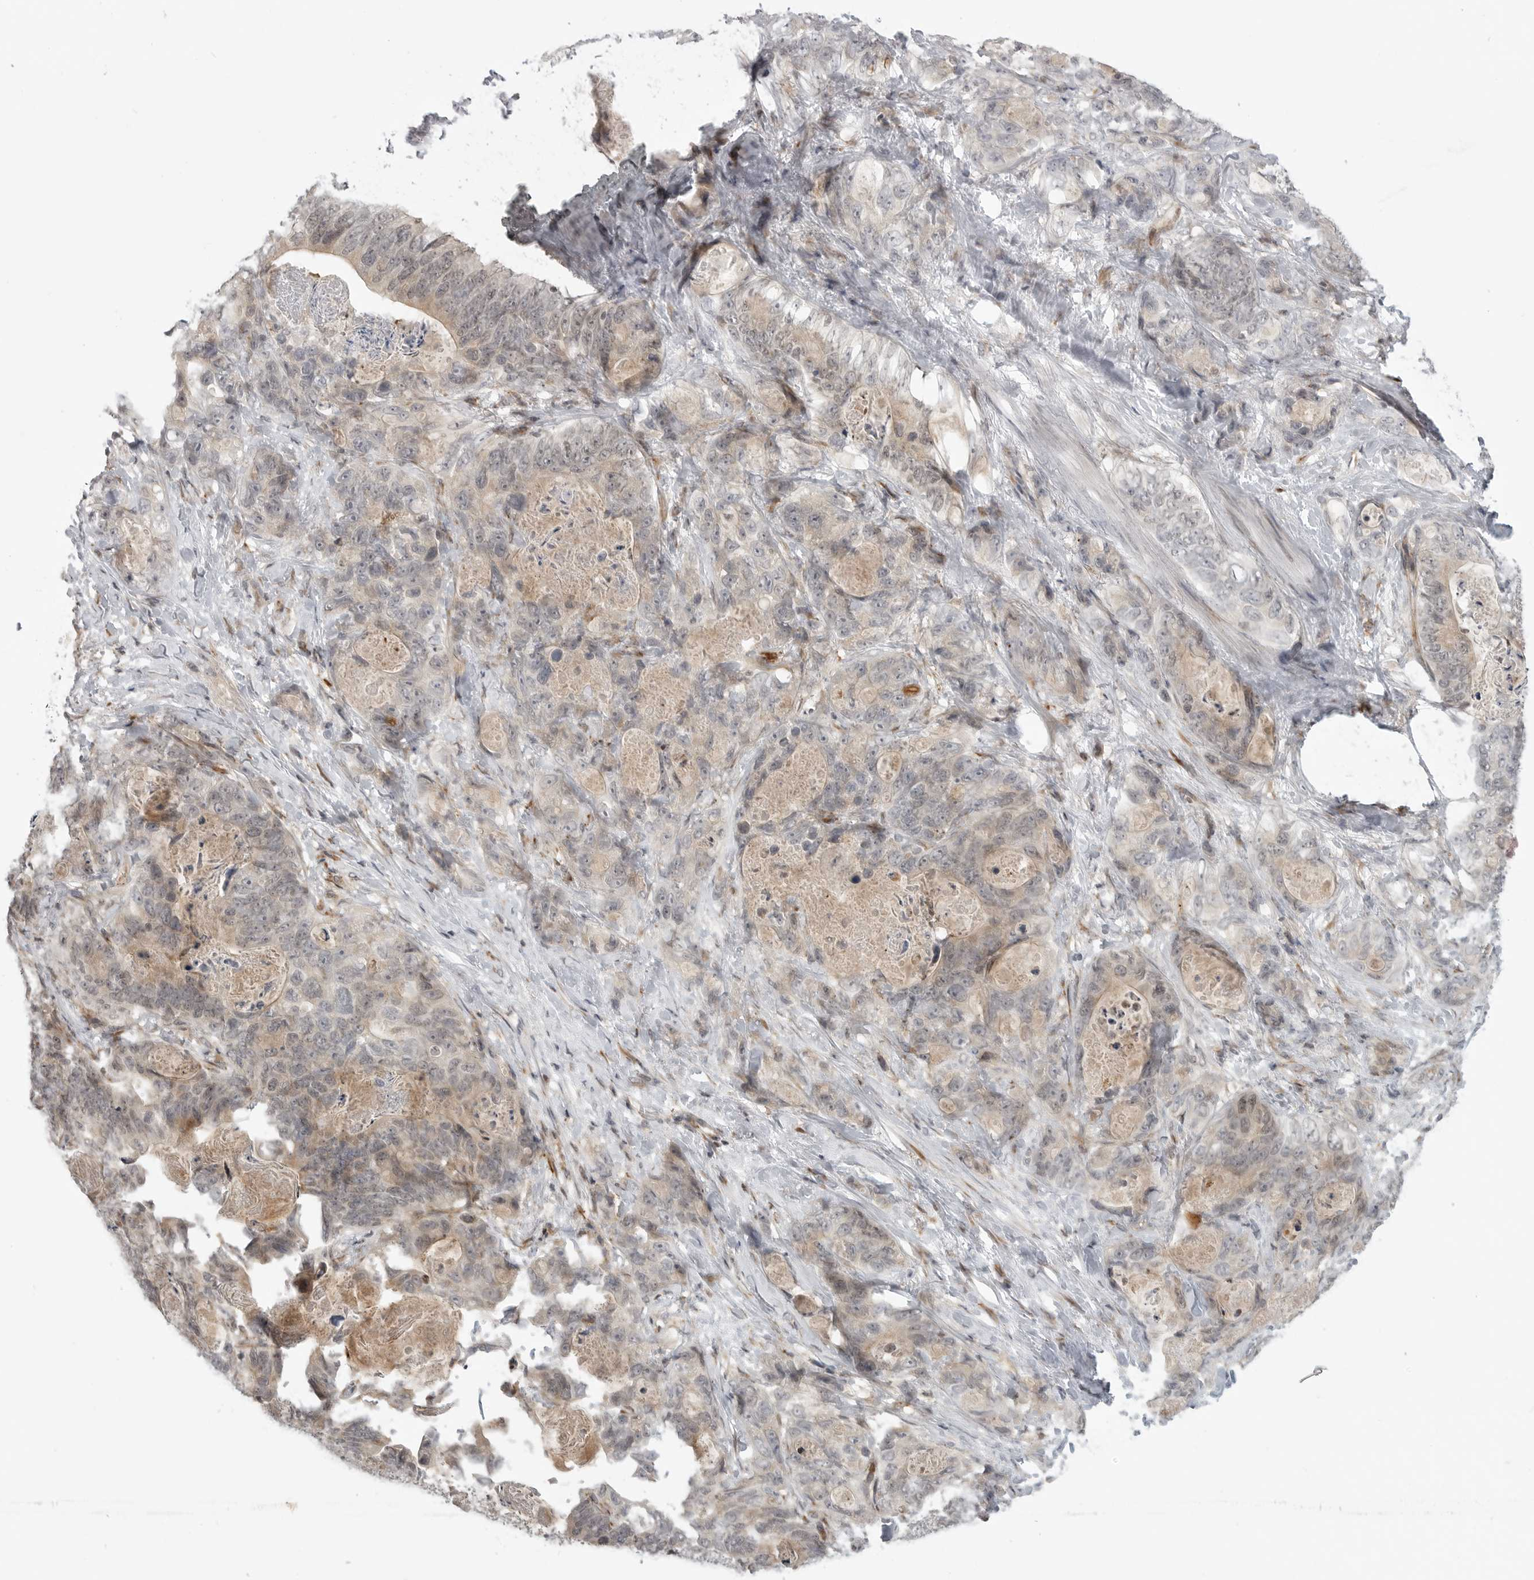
{"staining": {"intensity": "weak", "quantity": "25%-75%", "location": "cytoplasmic/membranous"}, "tissue": "stomach cancer", "cell_type": "Tumor cells", "image_type": "cancer", "snomed": [{"axis": "morphology", "description": "Normal tissue, NOS"}, {"axis": "morphology", "description": "Adenocarcinoma, NOS"}, {"axis": "topography", "description": "Stomach"}], "caption": "Tumor cells exhibit low levels of weak cytoplasmic/membranous positivity in about 25%-75% of cells in human stomach adenocarcinoma.", "gene": "CEP295NL", "patient": {"sex": "female", "age": 89}}